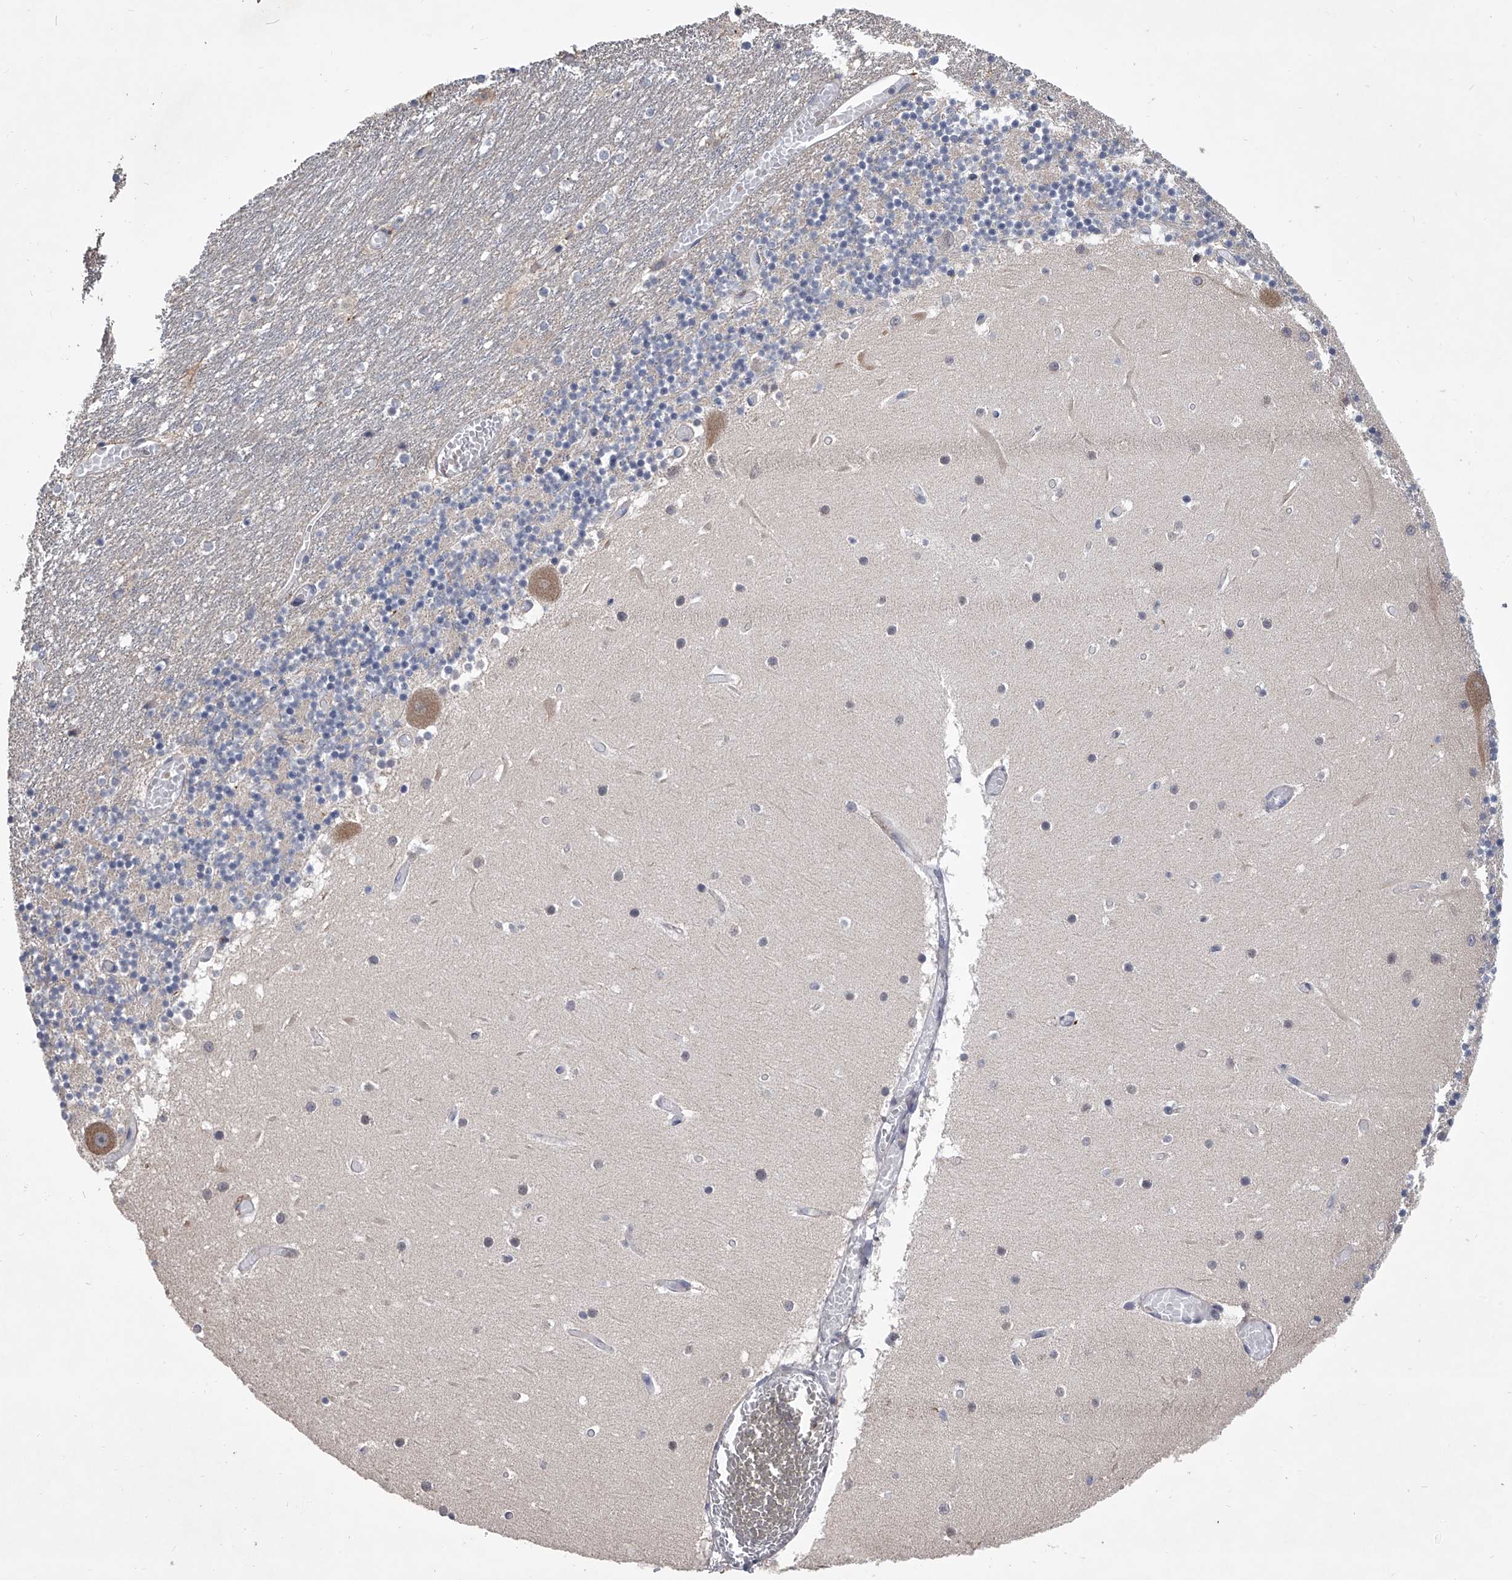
{"staining": {"intensity": "negative", "quantity": "none", "location": "none"}, "tissue": "cerebellum", "cell_type": "Cells in granular layer", "image_type": "normal", "snomed": [{"axis": "morphology", "description": "Normal tissue, NOS"}, {"axis": "topography", "description": "Cerebellum"}], "caption": "An immunohistochemistry histopathology image of normal cerebellum is shown. There is no staining in cells in granular layer of cerebellum. (Immunohistochemistry, brightfield microscopy, high magnification).", "gene": "TRIM8", "patient": {"sex": "female", "age": 28}}